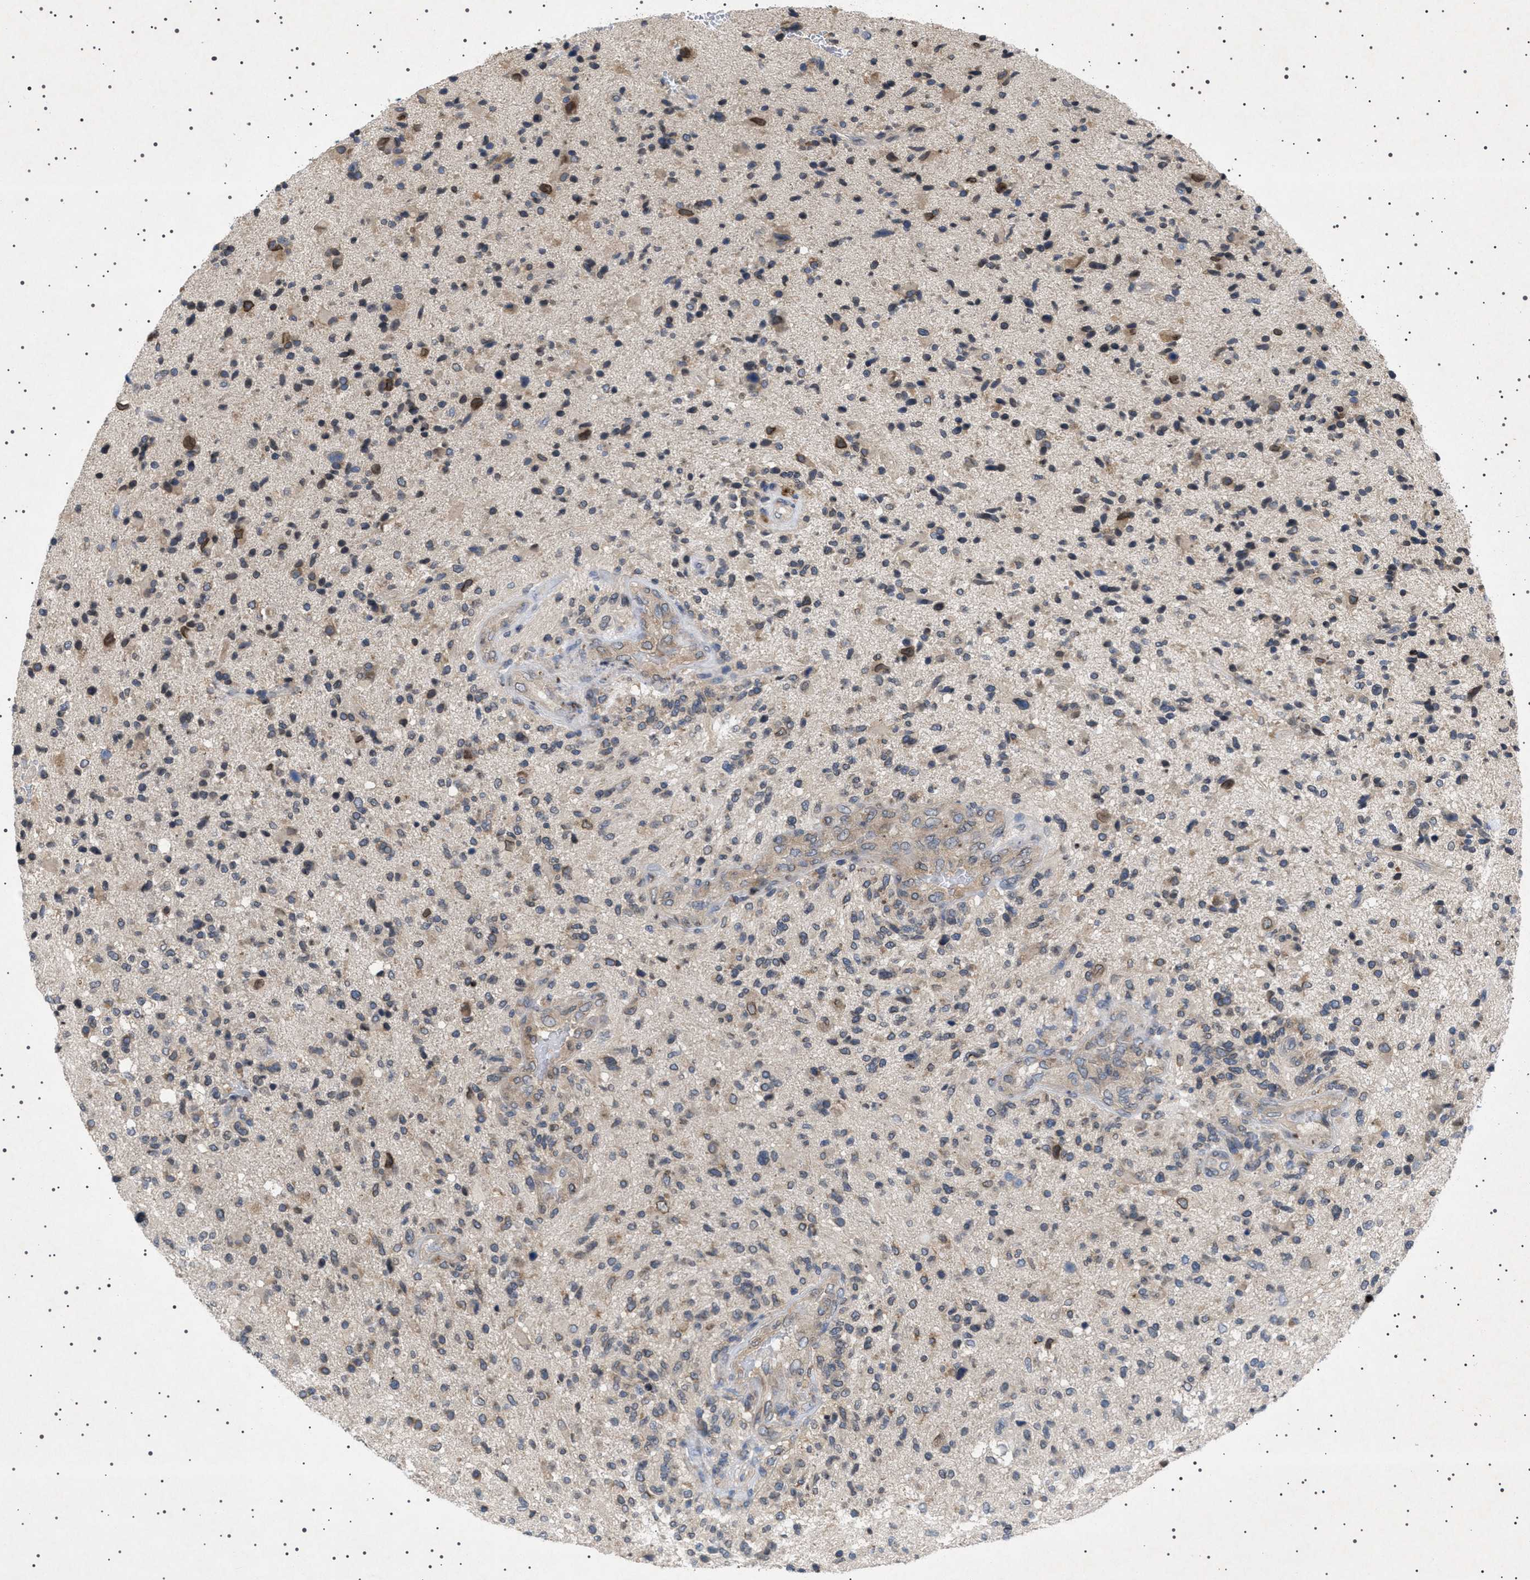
{"staining": {"intensity": "moderate", "quantity": "<25%", "location": "cytoplasmic/membranous,nuclear"}, "tissue": "glioma", "cell_type": "Tumor cells", "image_type": "cancer", "snomed": [{"axis": "morphology", "description": "Glioma, malignant, High grade"}, {"axis": "topography", "description": "Brain"}], "caption": "This is a micrograph of immunohistochemistry (IHC) staining of glioma, which shows moderate staining in the cytoplasmic/membranous and nuclear of tumor cells.", "gene": "NUP93", "patient": {"sex": "male", "age": 72}}